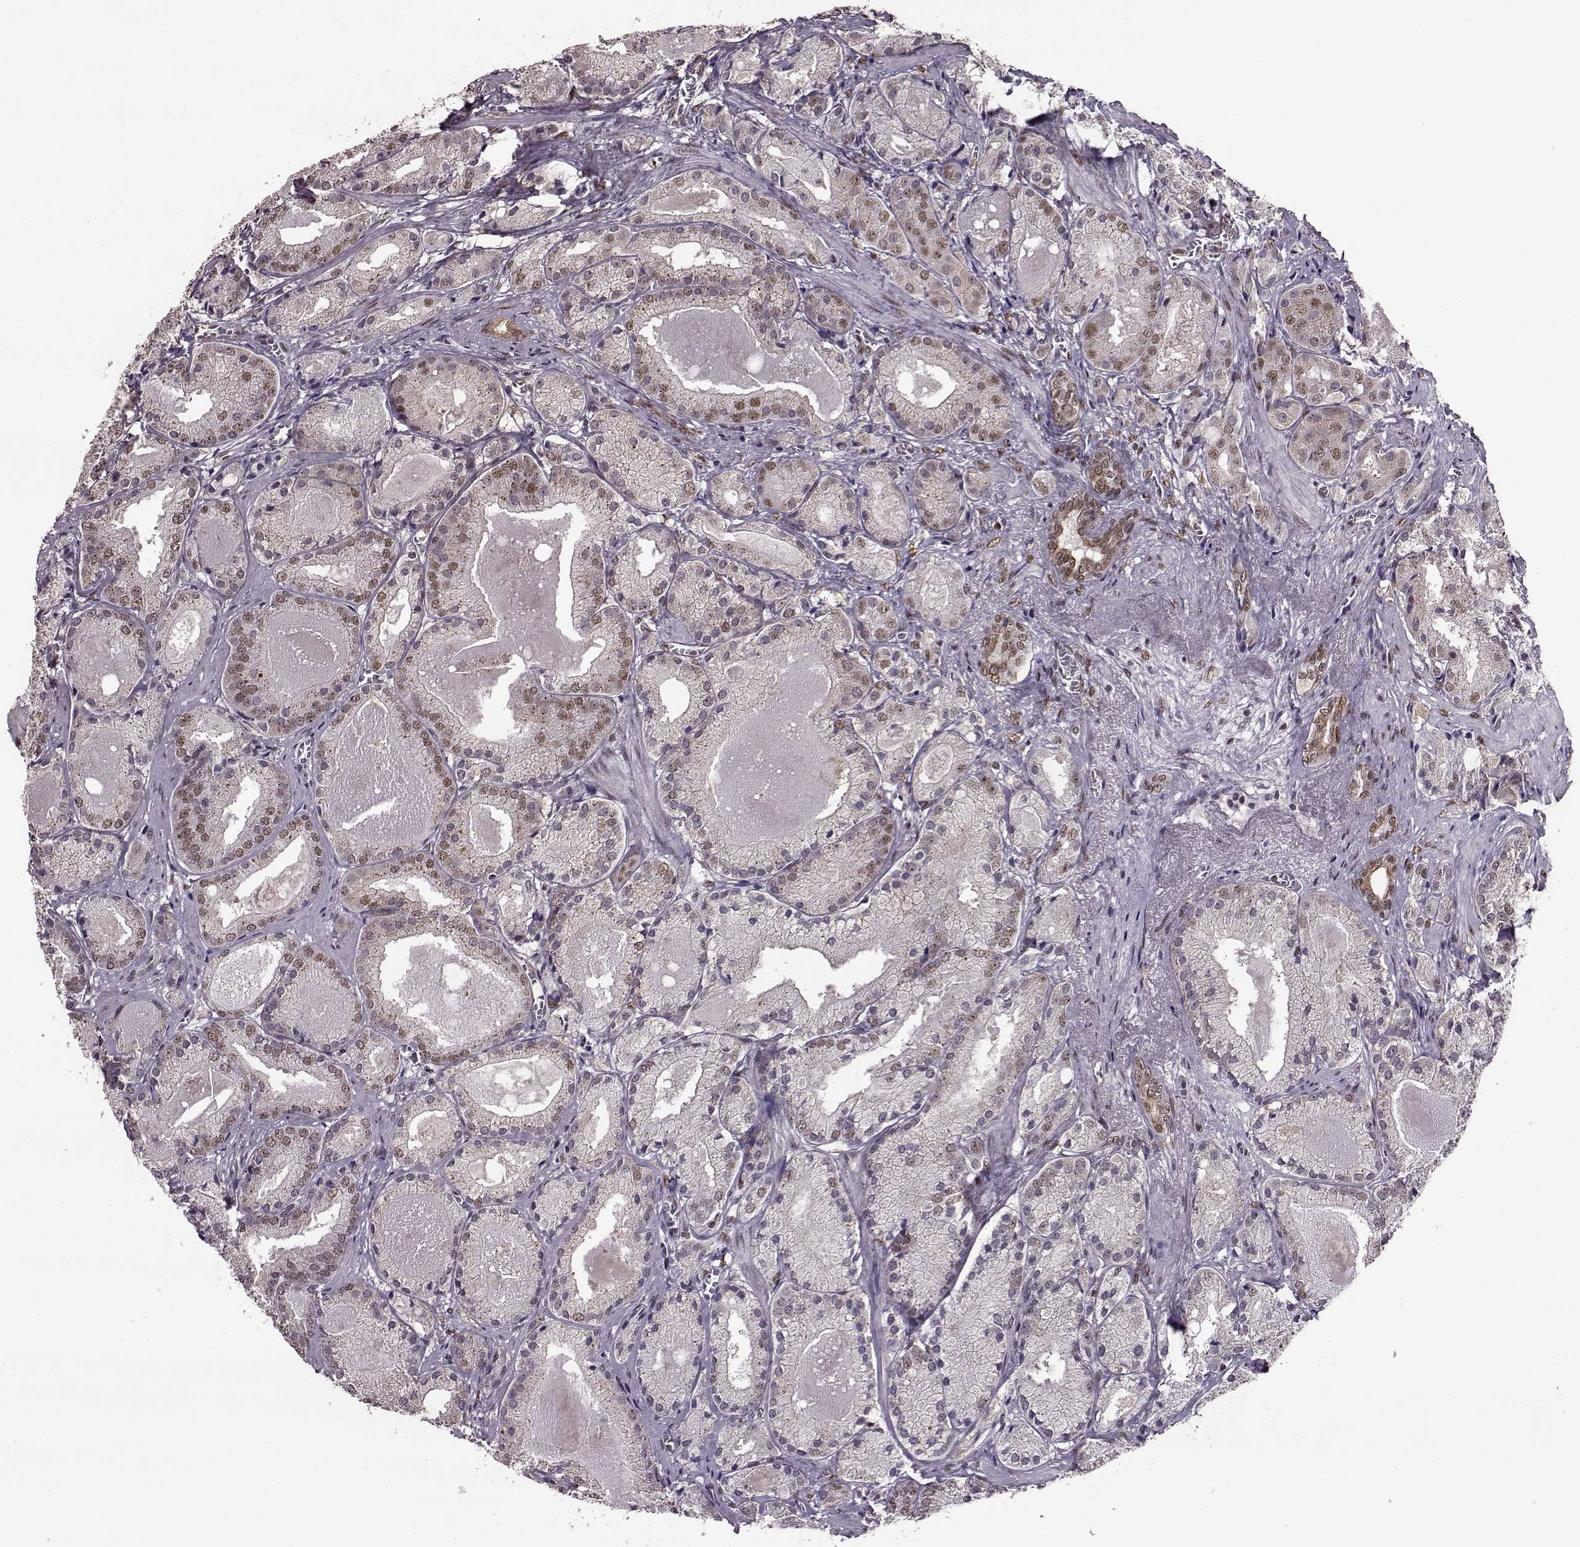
{"staining": {"intensity": "moderate", "quantity": "<25%", "location": "nuclear"}, "tissue": "prostate cancer", "cell_type": "Tumor cells", "image_type": "cancer", "snomed": [{"axis": "morphology", "description": "Adenocarcinoma, High grade"}, {"axis": "topography", "description": "Prostate"}], "caption": "A brown stain shows moderate nuclear staining of a protein in human adenocarcinoma (high-grade) (prostate) tumor cells.", "gene": "FTO", "patient": {"sex": "male", "age": 66}}